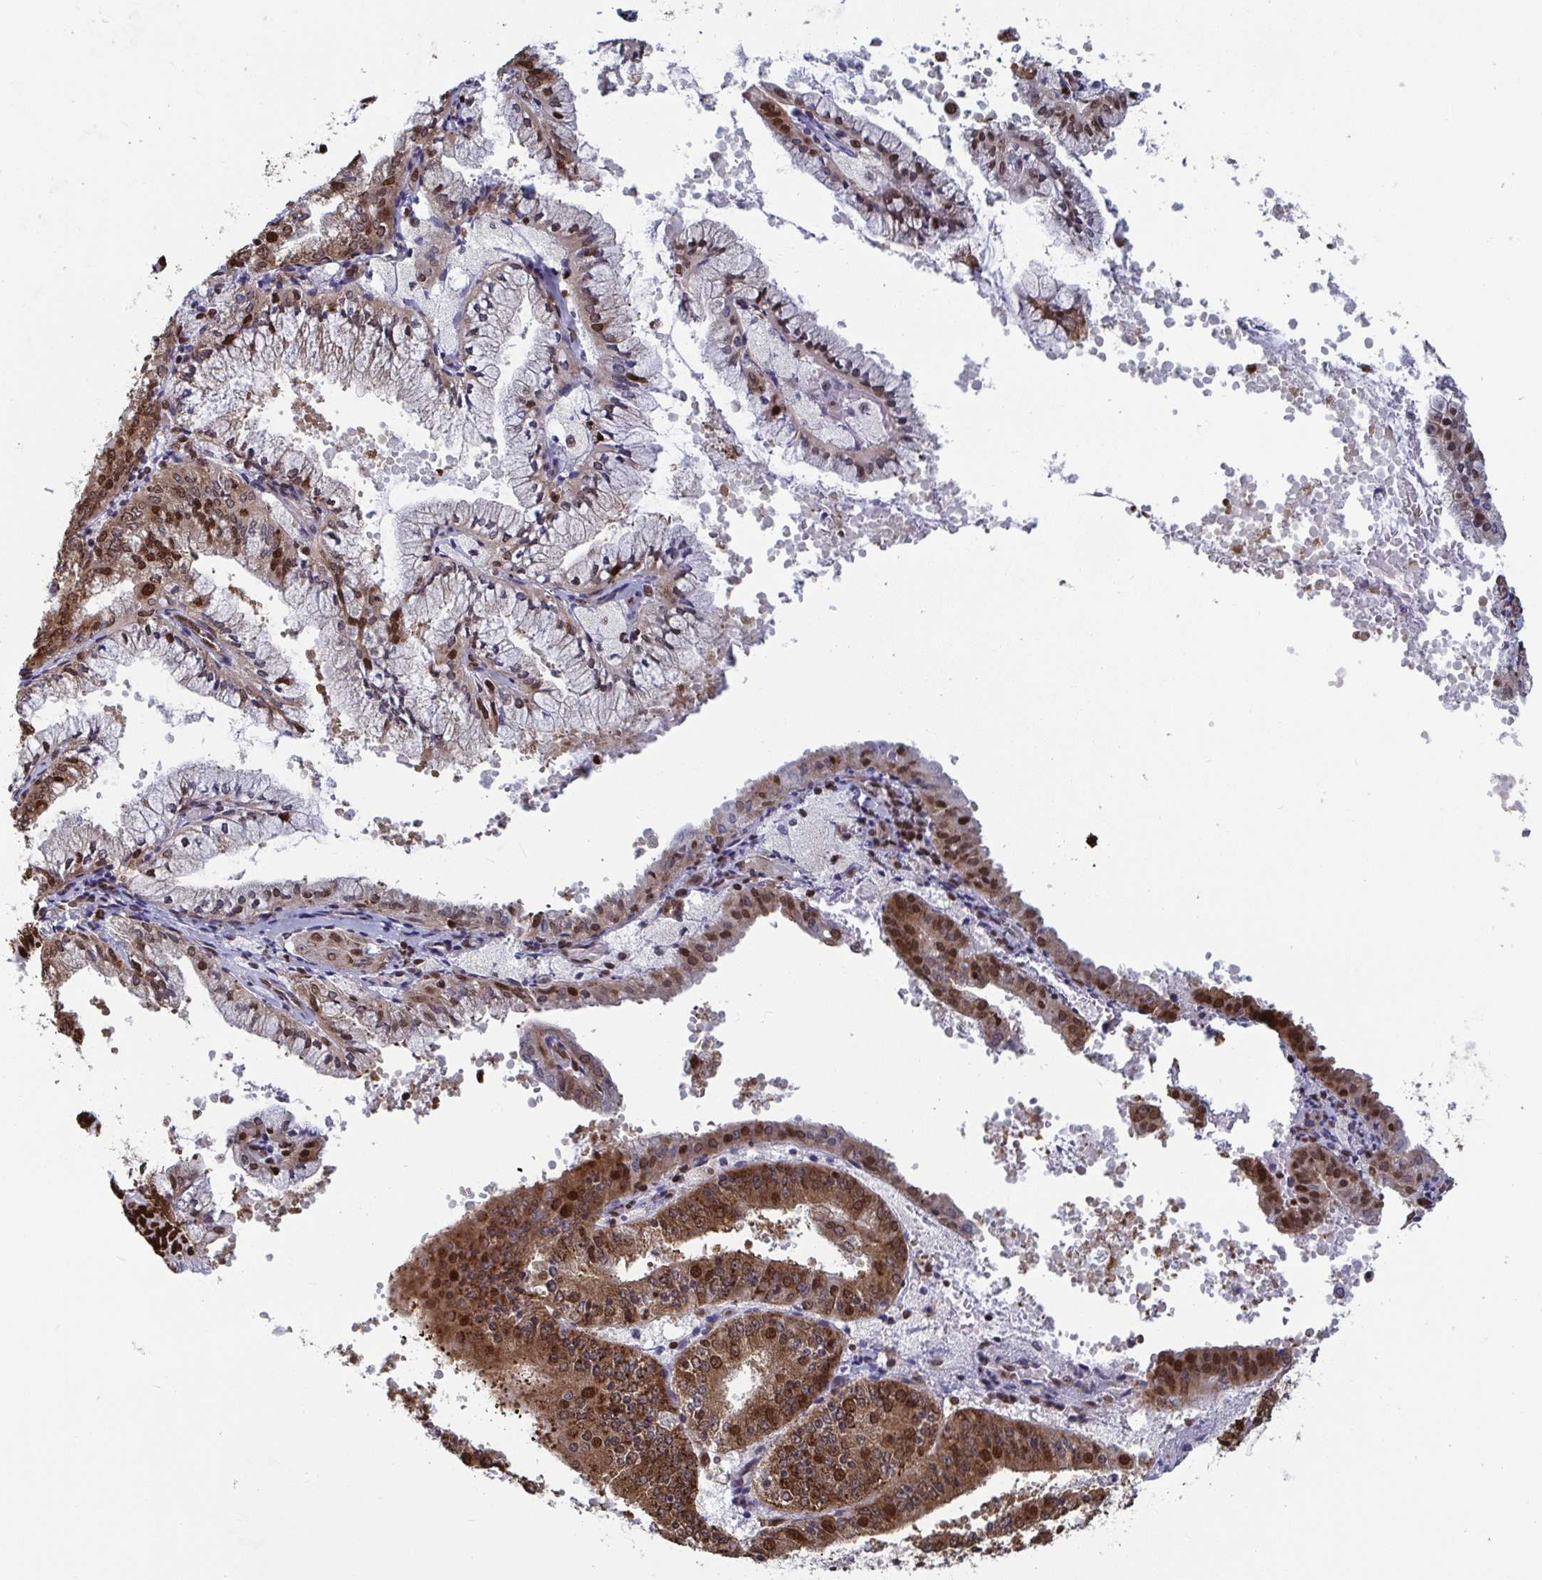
{"staining": {"intensity": "strong", "quantity": ">75%", "location": "cytoplasmic/membranous,nuclear"}, "tissue": "endometrial cancer", "cell_type": "Tumor cells", "image_type": "cancer", "snomed": [{"axis": "morphology", "description": "Adenocarcinoma, NOS"}, {"axis": "topography", "description": "Endometrium"}], "caption": "Strong cytoplasmic/membranous and nuclear positivity is present in approximately >75% of tumor cells in endometrial adenocarcinoma. The staining was performed using DAB, with brown indicating positive protein expression. Nuclei are stained blue with hematoxylin.", "gene": "GAR1", "patient": {"sex": "female", "age": 63}}